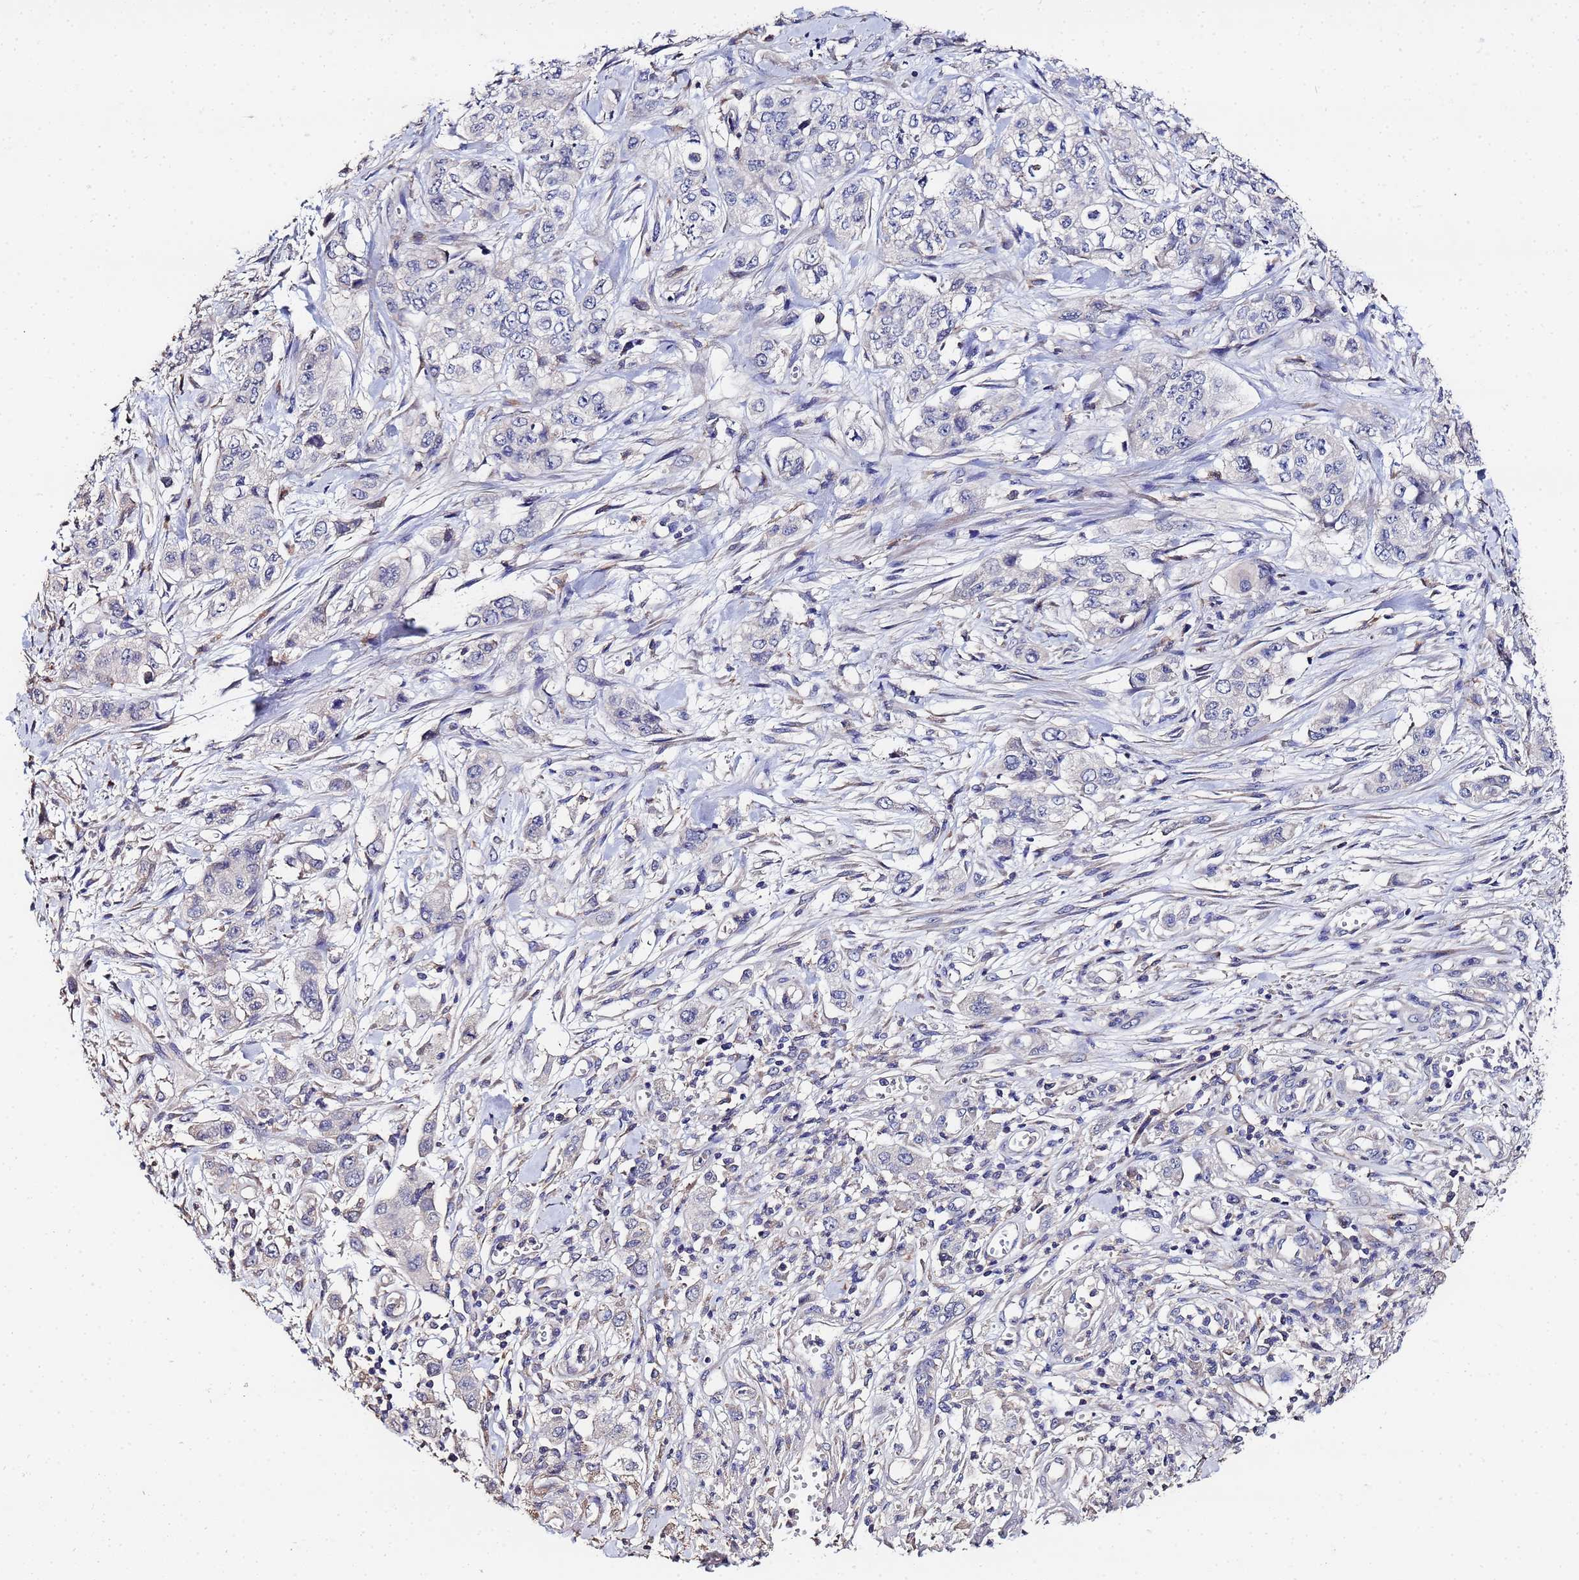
{"staining": {"intensity": "negative", "quantity": "none", "location": "none"}, "tissue": "stomach cancer", "cell_type": "Tumor cells", "image_type": "cancer", "snomed": [{"axis": "morphology", "description": "Adenocarcinoma, NOS"}, {"axis": "topography", "description": "Stomach, upper"}], "caption": "This is an immunohistochemistry image of stomach cancer (adenocarcinoma). There is no positivity in tumor cells.", "gene": "TCP10L", "patient": {"sex": "male", "age": 62}}